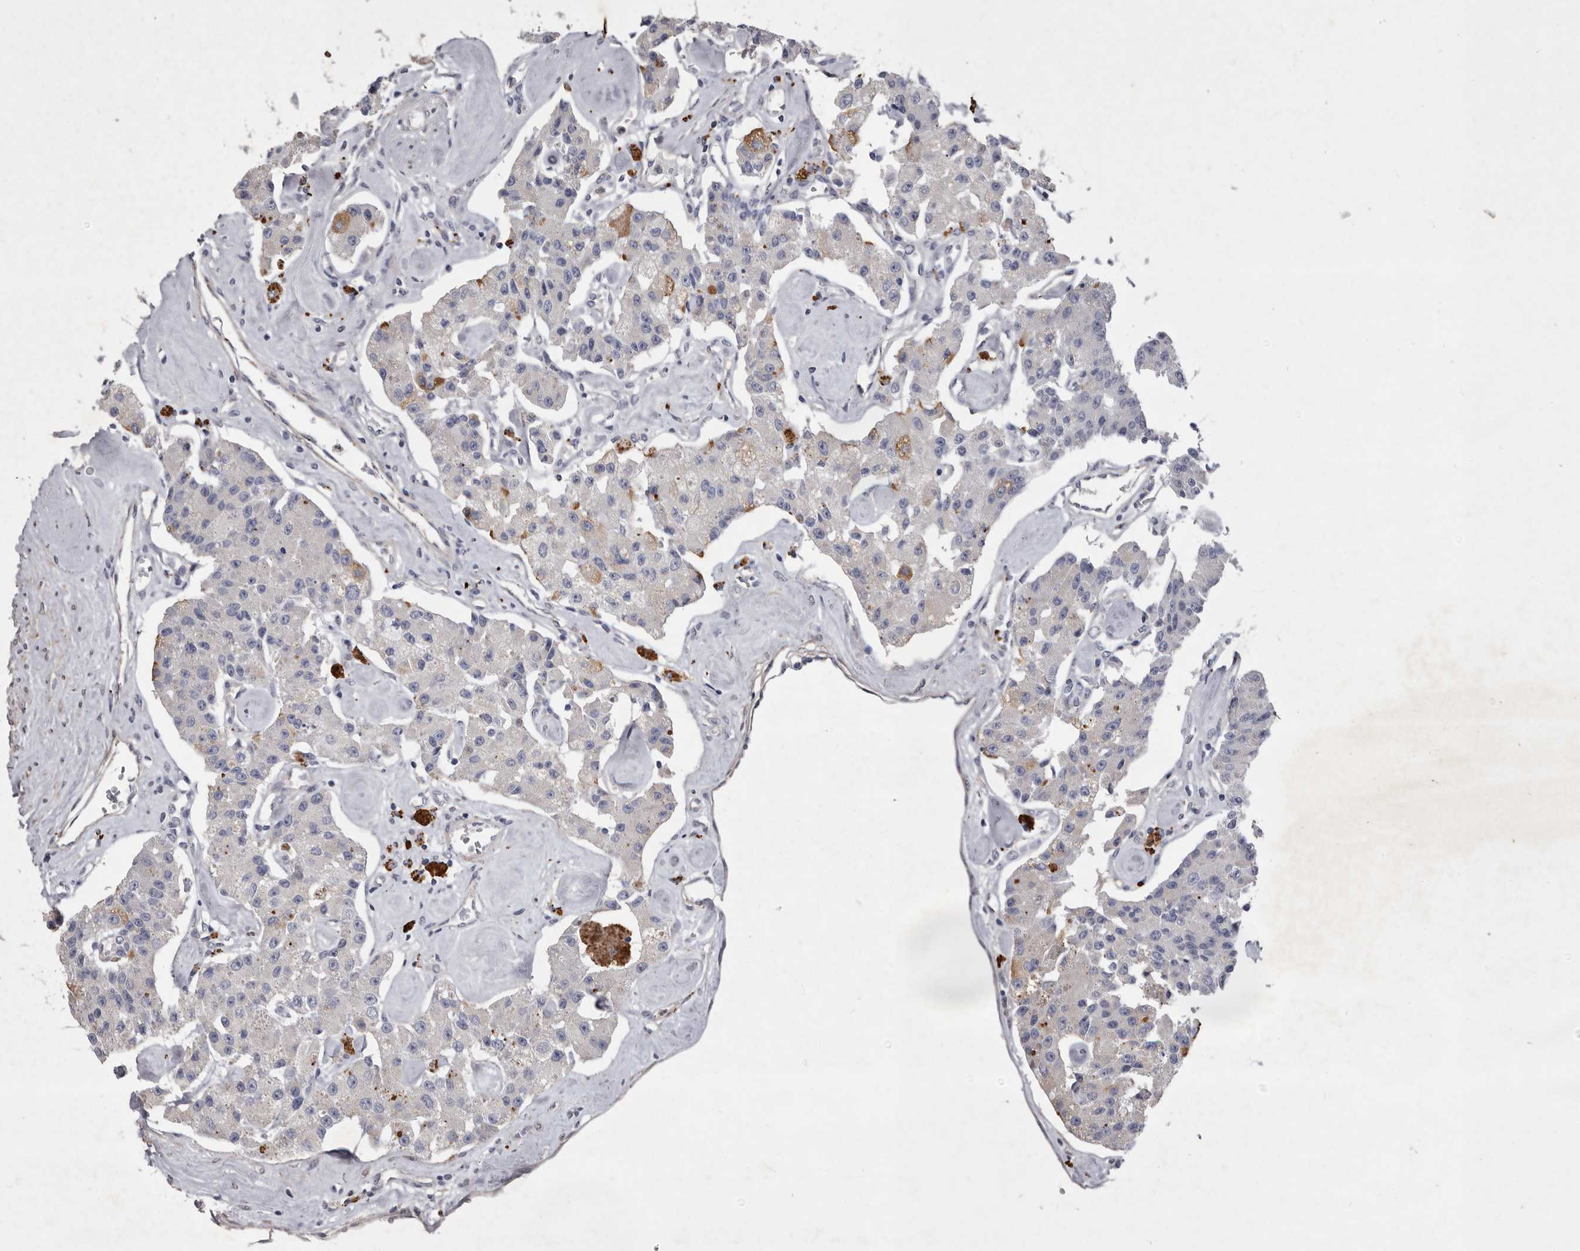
{"staining": {"intensity": "negative", "quantity": "none", "location": "none"}, "tissue": "carcinoid", "cell_type": "Tumor cells", "image_type": "cancer", "snomed": [{"axis": "morphology", "description": "Carcinoid, malignant, NOS"}, {"axis": "topography", "description": "Pancreas"}], "caption": "An immunohistochemistry (IHC) photomicrograph of carcinoid (malignant) is shown. There is no staining in tumor cells of carcinoid (malignant).", "gene": "NKAIN4", "patient": {"sex": "male", "age": 41}}